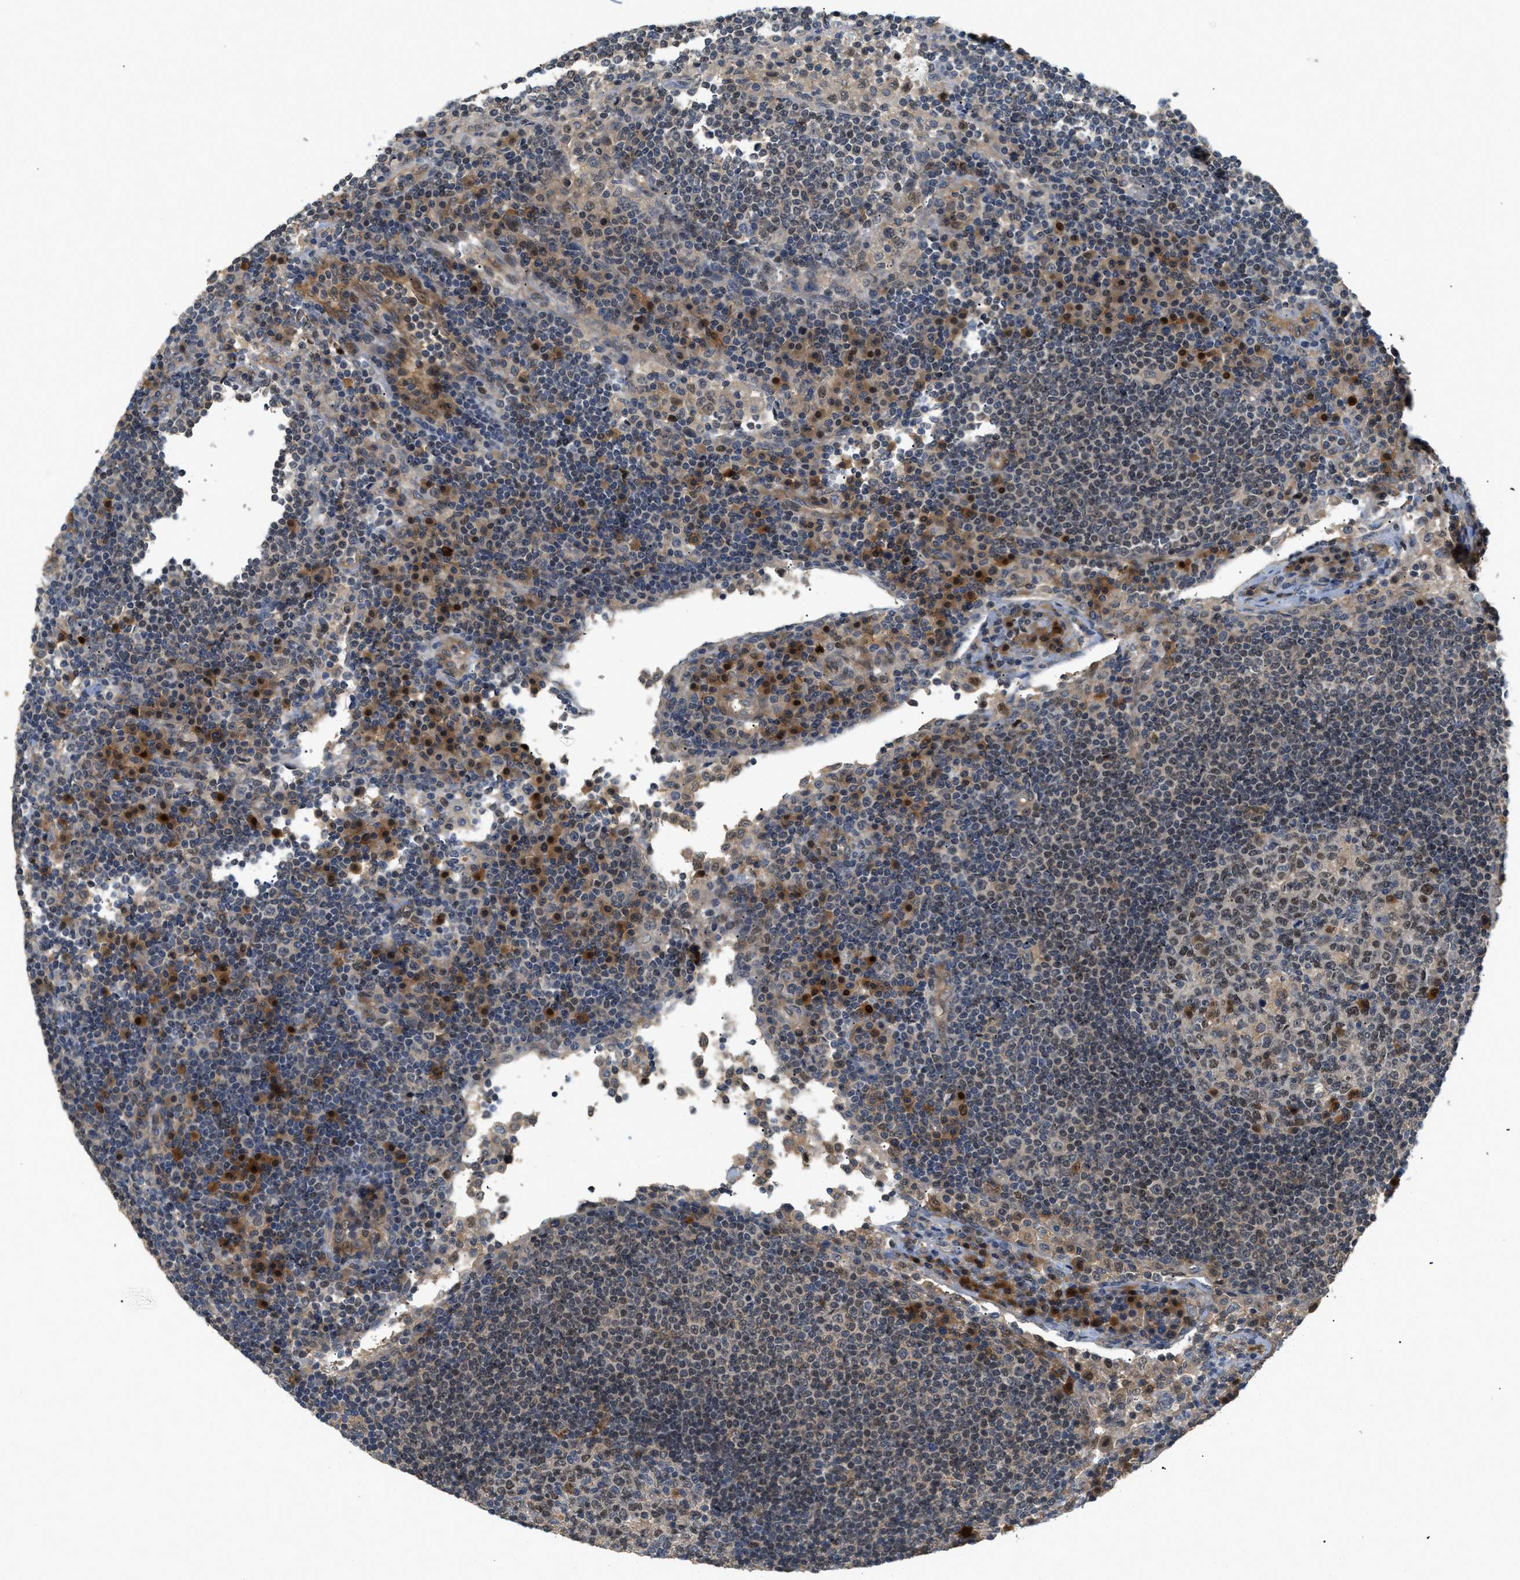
{"staining": {"intensity": "weak", "quantity": "25%-75%", "location": "nuclear"}, "tissue": "lymph node", "cell_type": "Germinal center cells", "image_type": "normal", "snomed": [{"axis": "morphology", "description": "Normal tissue, NOS"}, {"axis": "topography", "description": "Lymph node"}], "caption": "The immunohistochemical stain highlights weak nuclear staining in germinal center cells of normal lymph node. The staining is performed using DAB (3,3'-diaminobenzidine) brown chromogen to label protein expression. The nuclei are counter-stained blue using hematoxylin.", "gene": "TRAK2", "patient": {"sex": "female", "age": 53}}